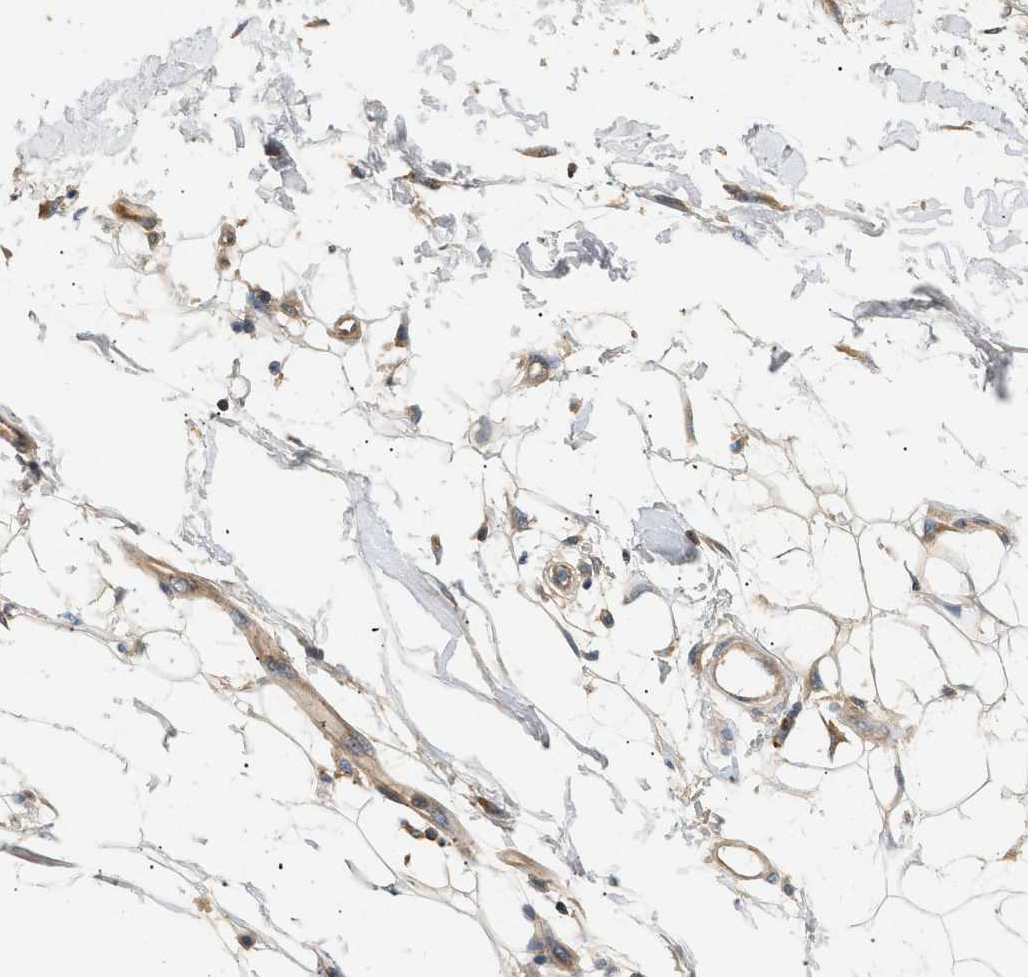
{"staining": {"intensity": "weak", "quantity": ">75%", "location": "cytoplasmic/membranous"}, "tissue": "adipose tissue", "cell_type": "Adipocytes", "image_type": "normal", "snomed": [{"axis": "morphology", "description": "Normal tissue, NOS"}, {"axis": "morphology", "description": "Squamous cell carcinoma, NOS"}, {"axis": "topography", "description": "Skin"}, {"axis": "topography", "description": "Peripheral nerve tissue"}], "caption": "Protein staining displays weak cytoplasmic/membranous positivity in approximately >75% of adipocytes in benign adipose tissue.", "gene": "FARS2", "patient": {"sex": "male", "age": 83}}